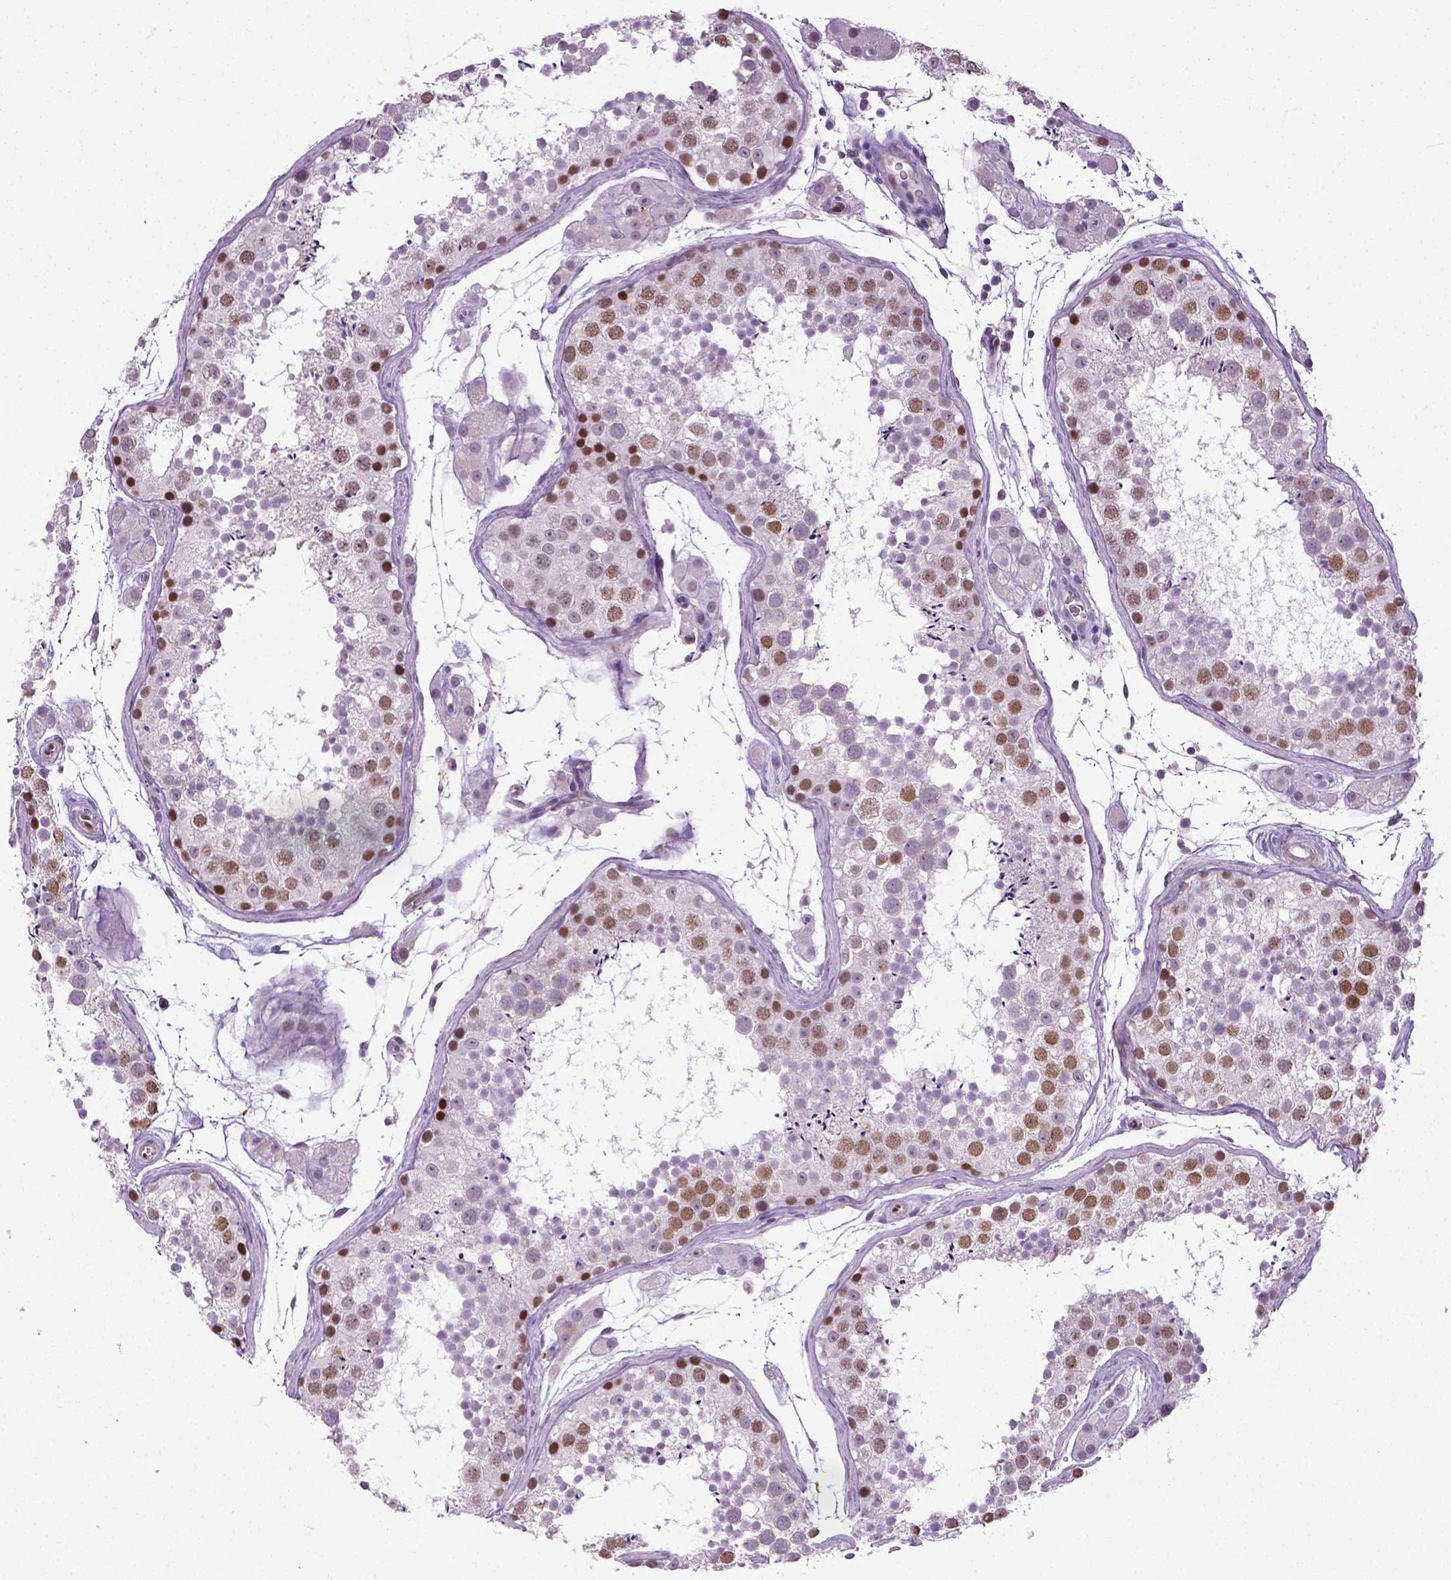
{"staining": {"intensity": "moderate", "quantity": "25%-75%", "location": "nuclear"}, "tissue": "testis", "cell_type": "Cells in seminiferous ducts", "image_type": "normal", "snomed": [{"axis": "morphology", "description": "Normal tissue, NOS"}, {"axis": "topography", "description": "Testis"}], "caption": "IHC of benign human testis displays medium levels of moderate nuclear expression in approximately 25%-75% of cells in seminiferous ducts.", "gene": "PTGER3", "patient": {"sex": "male", "age": 41}}